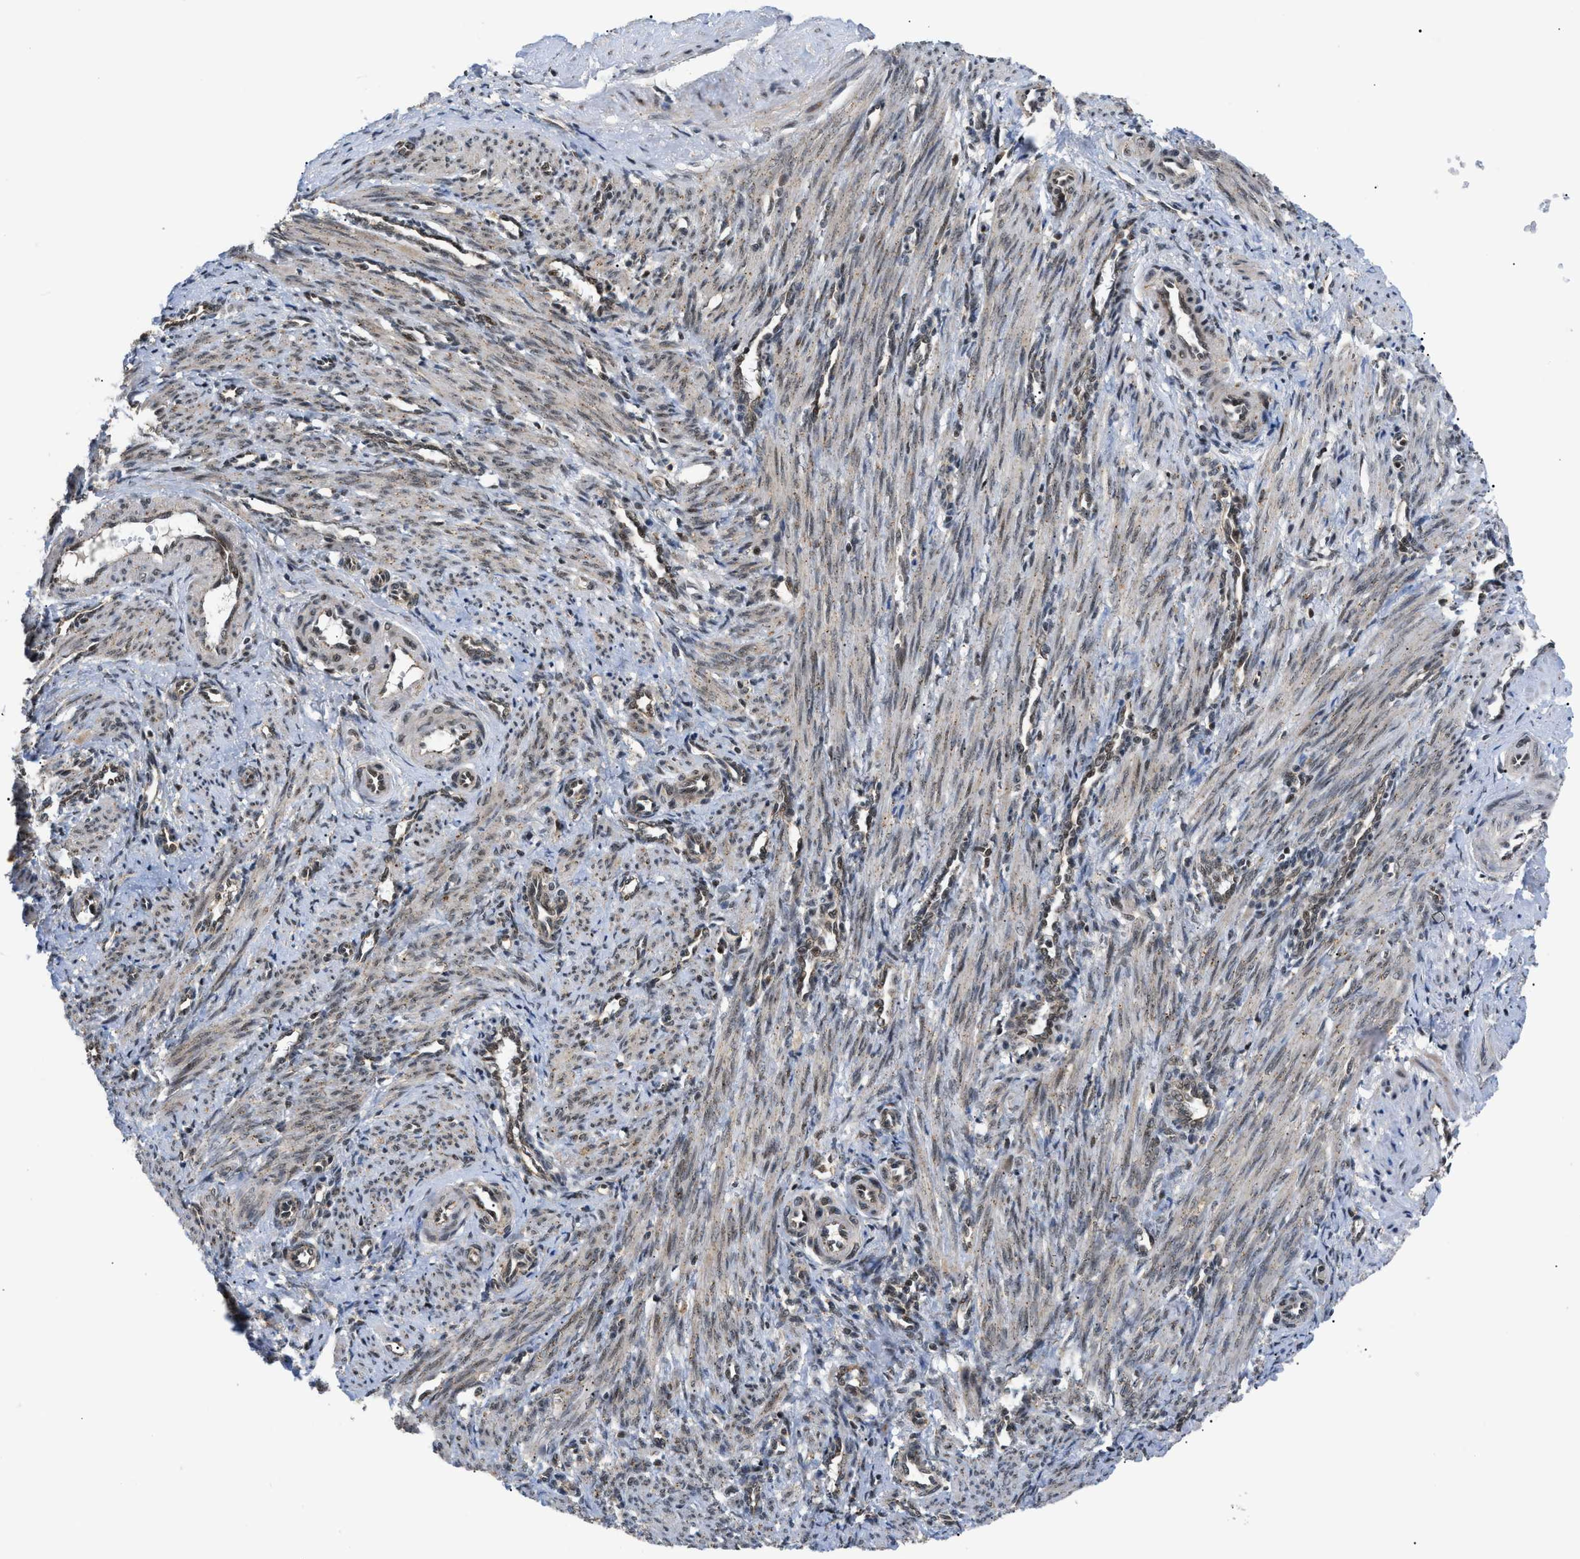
{"staining": {"intensity": "weak", "quantity": "25%-75%", "location": "cytoplasmic/membranous"}, "tissue": "smooth muscle", "cell_type": "Smooth muscle cells", "image_type": "normal", "snomed": [{"axis": "morphology", "description": "Normal tissue, NOS"}, {"axis": "topography", "description": "Endometrium"}], "caption": "Brown immunohistochemical staining in benign smooth muscle reveals weak cytoplasmic/membranous staining in about 25%-75% of smooth muscle cells.", "gene": "ZBTB11", "patient": {"sex": "female", "age": 33}}